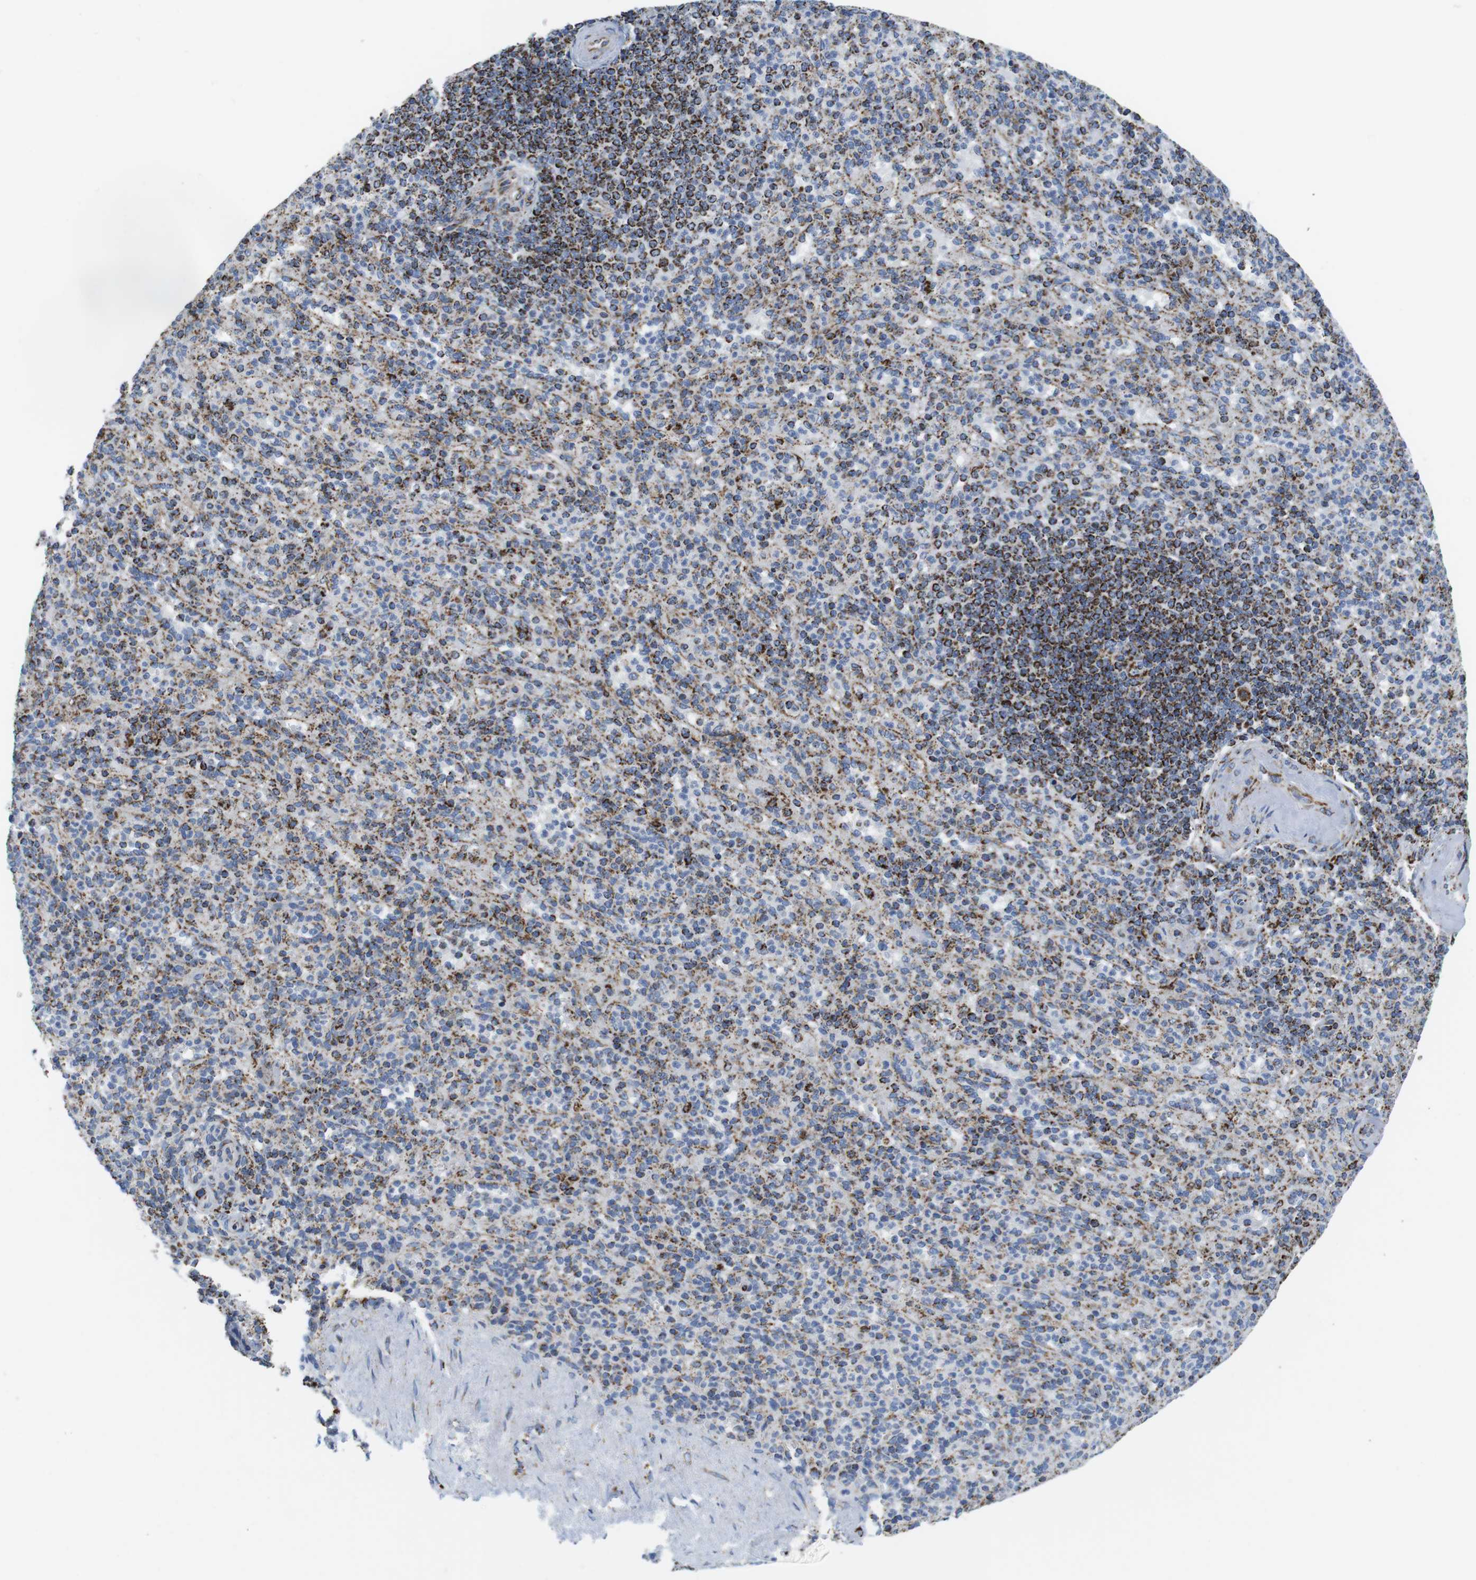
{"staining": {"intensity": "moderate", "quantity": ">75%", "location": "cytoplasmic/membranous"}, "tissue": "spleen", "cell_type": "Cells in red pulp", "image_type": "normal", "snomed": [{"axis": "morphology", "description": "Normal tissue, NOS"}, {"axis": "topography", "description": "Spleen"}], "caption": "The immunohistochemical stain highlights moderate cytoplasmic/membranous expression in cells in red pulp of benign spleen.", "gene": "ATP5PO", "patient": {"sex": "female", "age": 74}}